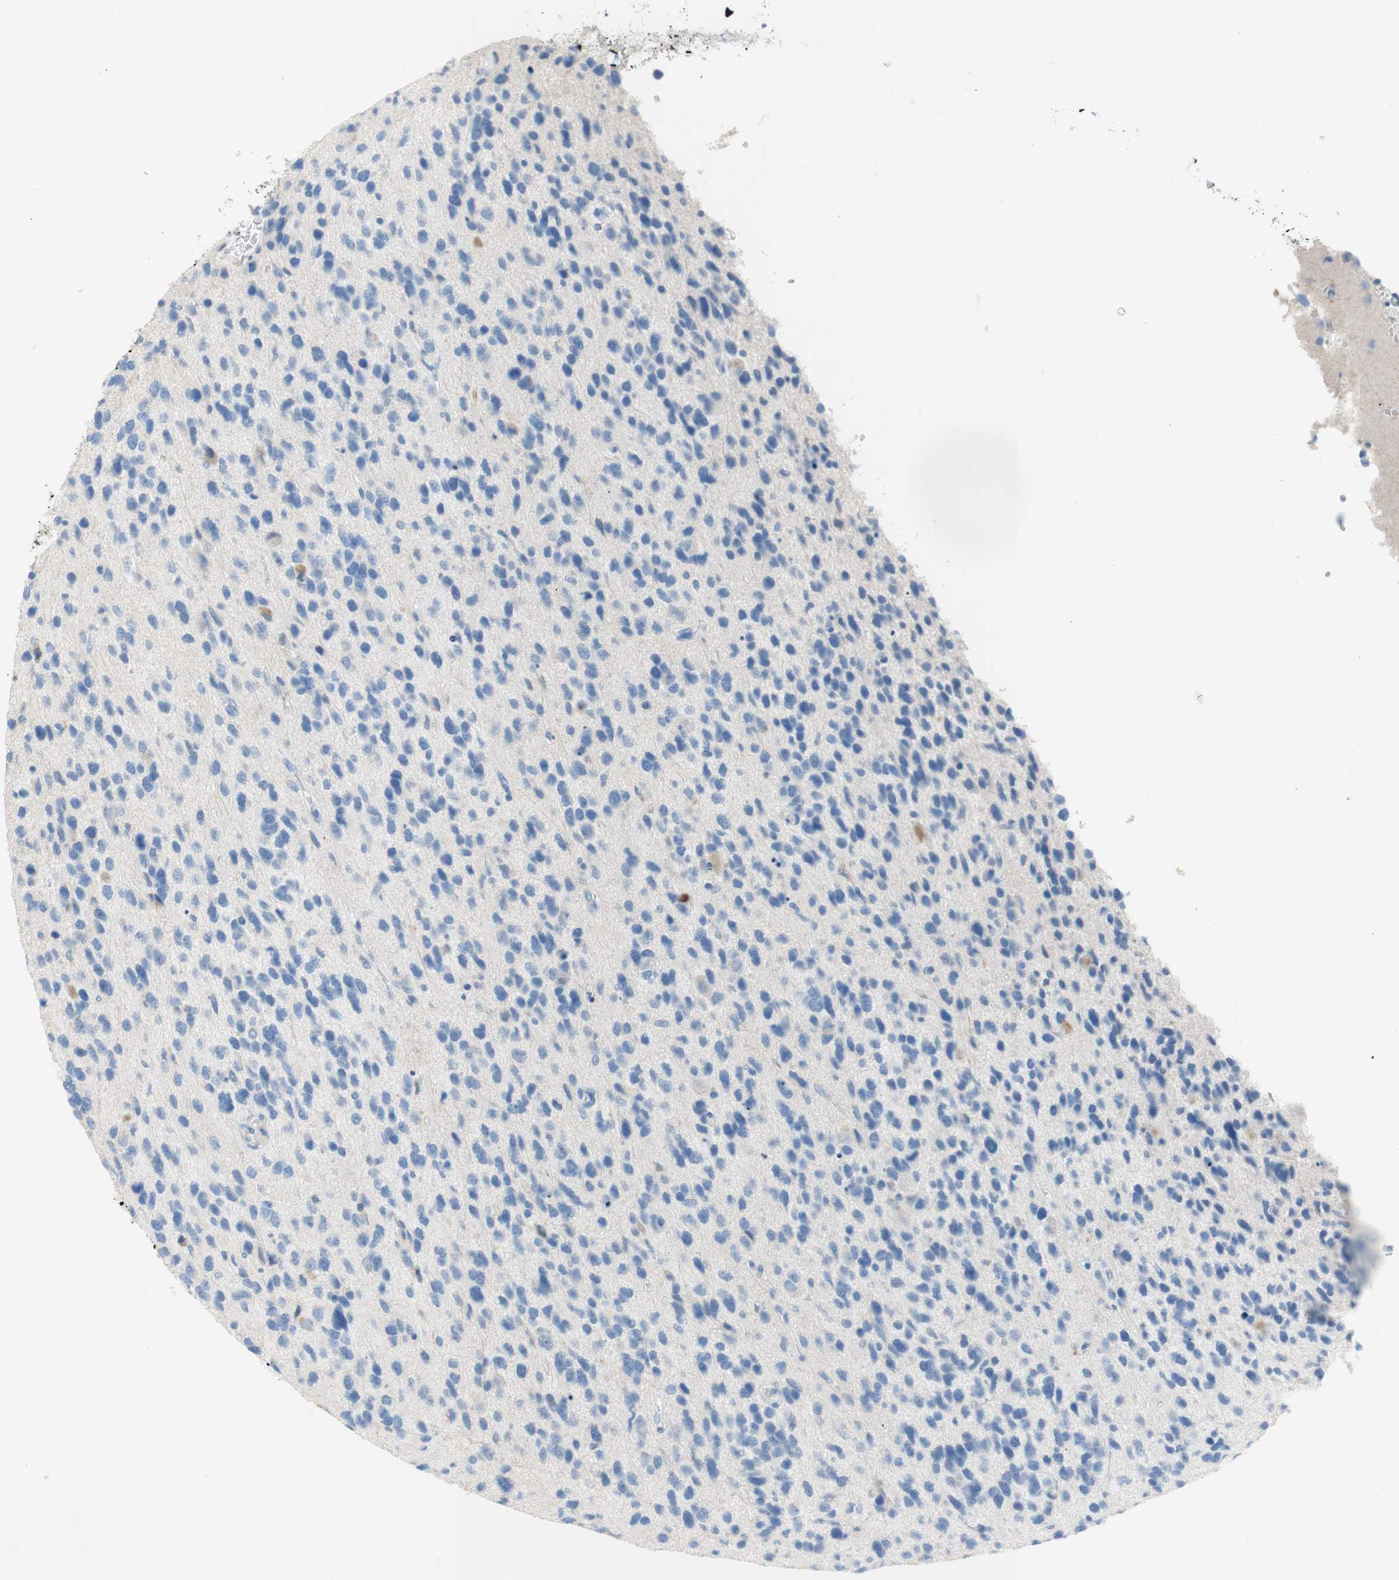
{"staining": {"intensity": "negative", "quantity": "none", "location": "none"}, "tissue": "glioma", "cell_type": "Tumor cells", "image_type": "cancer", "snomed": [{"axis": "morphology", "description": "Glioma, malignant, High grade"}, {"axis": "topography", "description": "Brain"}], "caption": "Immunohistochemistry of glioma reveals no positivity in tumor cells.", "gene": "POLR2J3", "patient": {"sex": "female", "age": 58}}